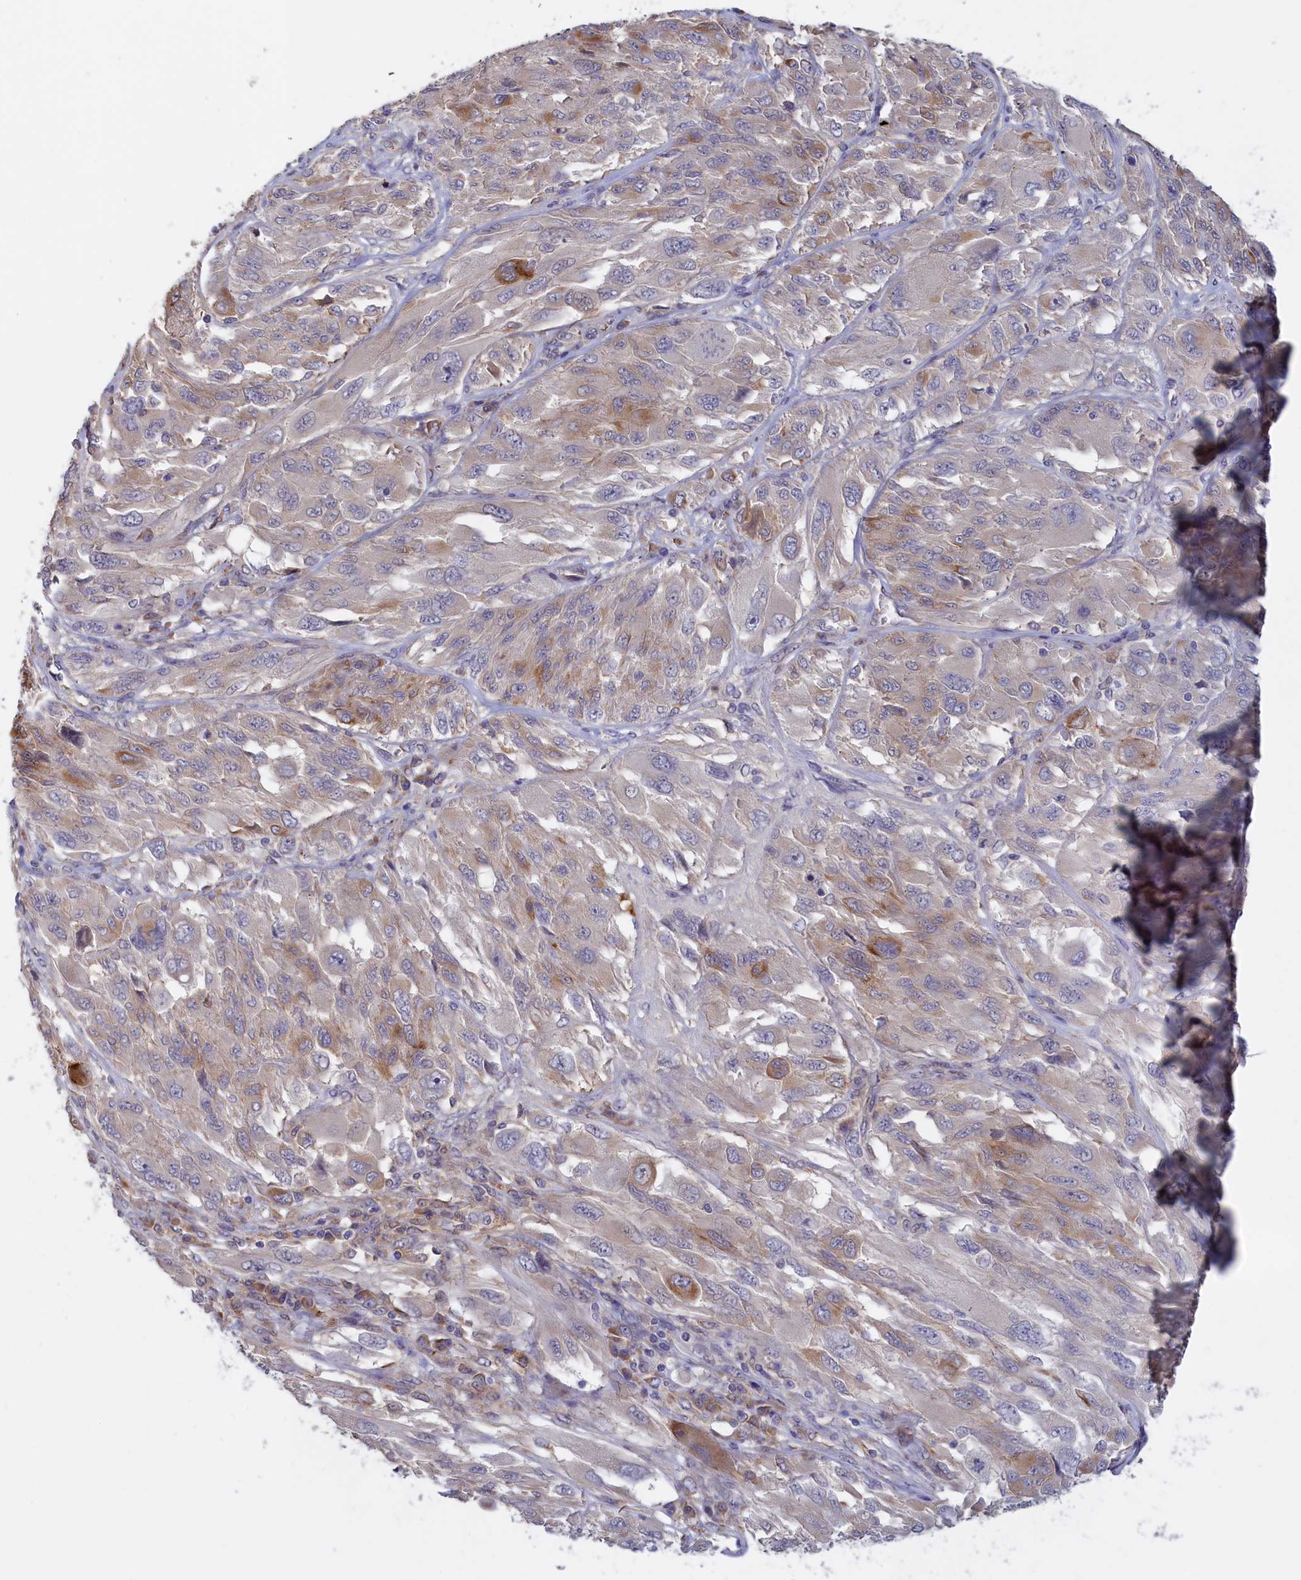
{"staining": {"intensity": "moderate", "quantity": "<25%", "location": "cytoplasmic/membranous"}, "tissue": "melanoma", "cell_type": "Tumor cells", "image_type": "cancer", "snomed": [{"axis": "morphology", "description": "Malignant melanoma, NOS"}, {"axis": "topography", "description": "Skin"}], "caption": "Protein positivity by IHC displays moderate cytoplasmic/membranous expression in approximately <25% of tumor cells in malignant melanoma.", "gene": "COL19A1", "patient": {"sex": "female", "age": 91}}